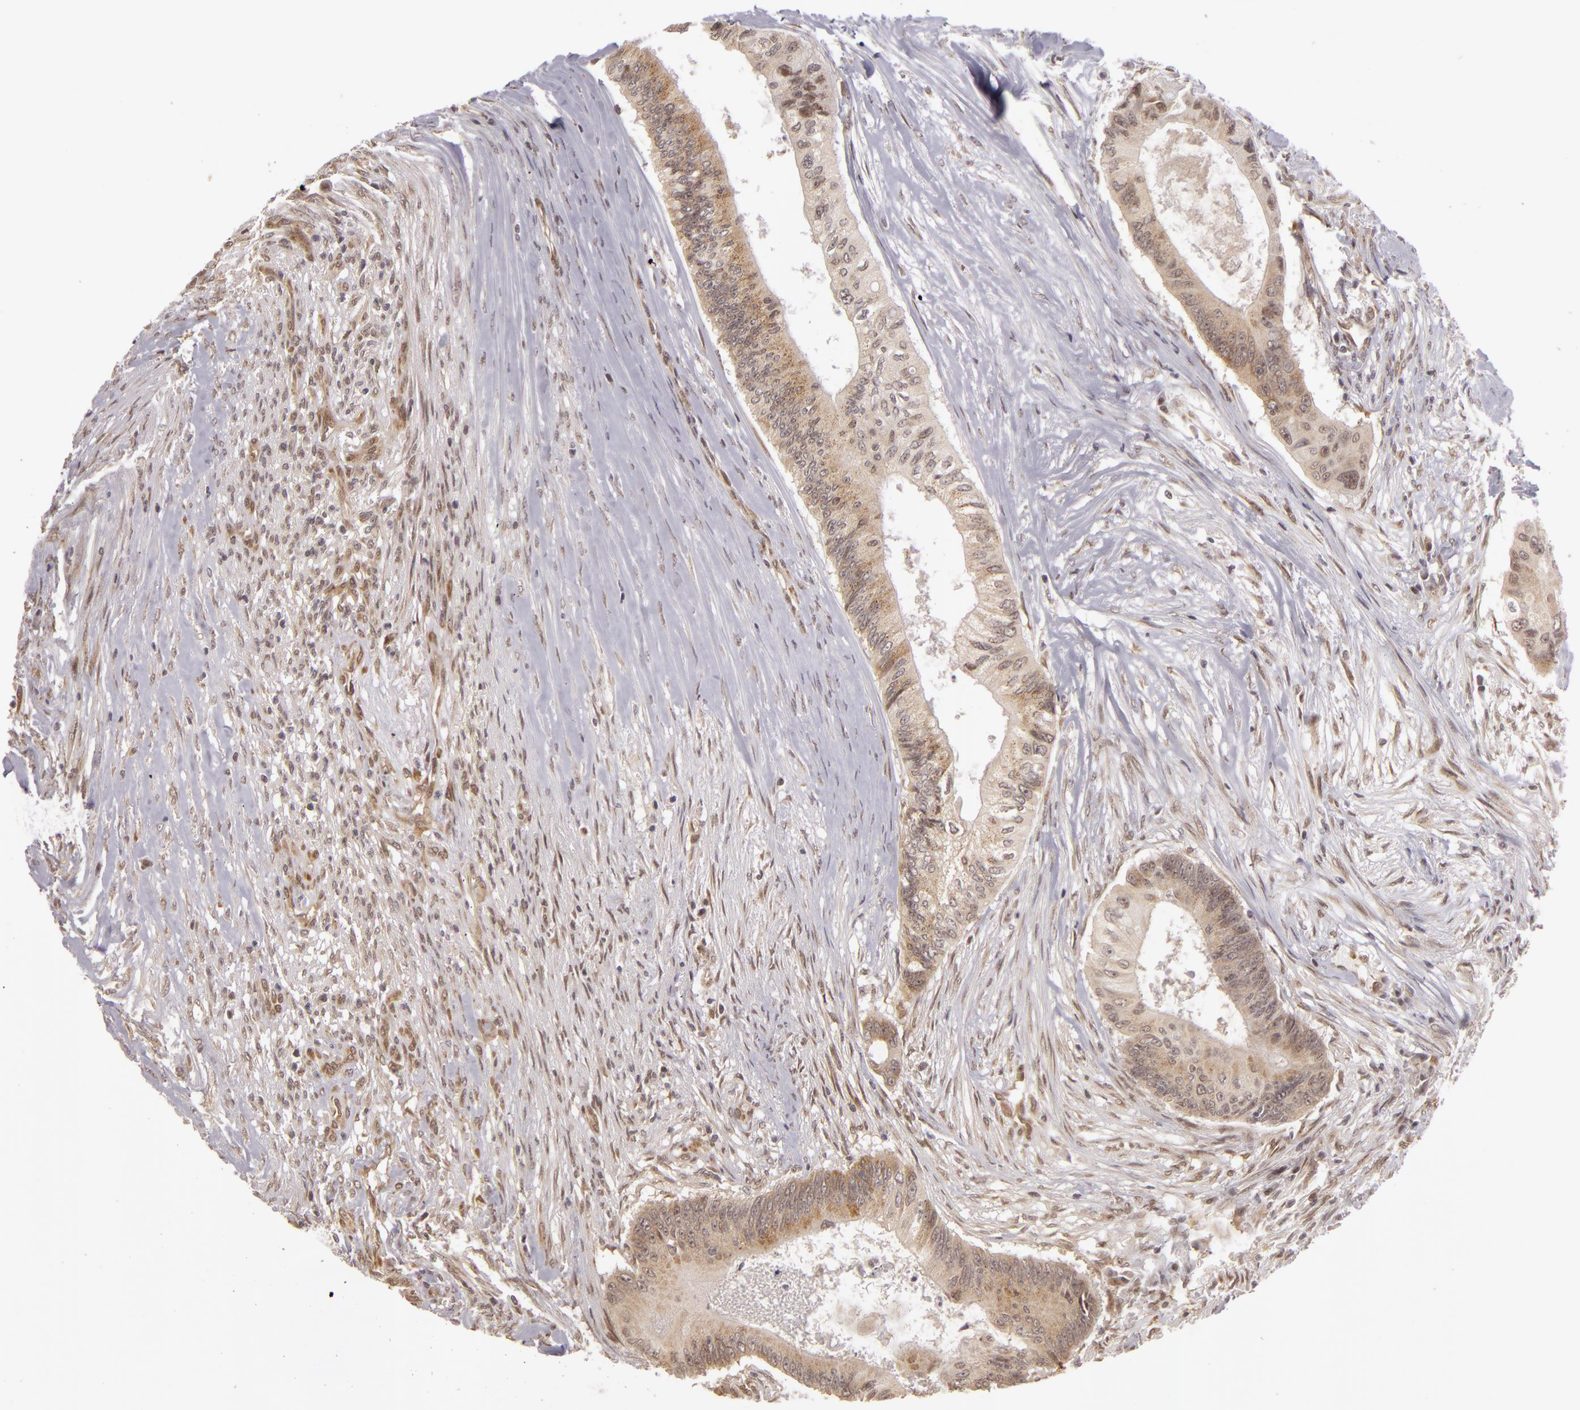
{"staining": {"intensity": "weak", "quantity": "25%-75%", "location": "cytoplasmic/membranous,nuclear"}, "tissue": "colorectal cancer", "cell_type": "Tumor cells", "image_type": "cancer", "snomed": [{"axis": "morphology", "description": "Adenocarcinoma, NOS"}, {"axis": "topography", "description": "Colon"}], "caption": "About 25%-75% of tumor cells in human colorectal cancer show weak cytoplasmic/membranous and nuclear protein positivity as visualized by brown immunohistochemical staining.", "gene": "ZNF133", "patient": {"sex": "male", "age": 65}}